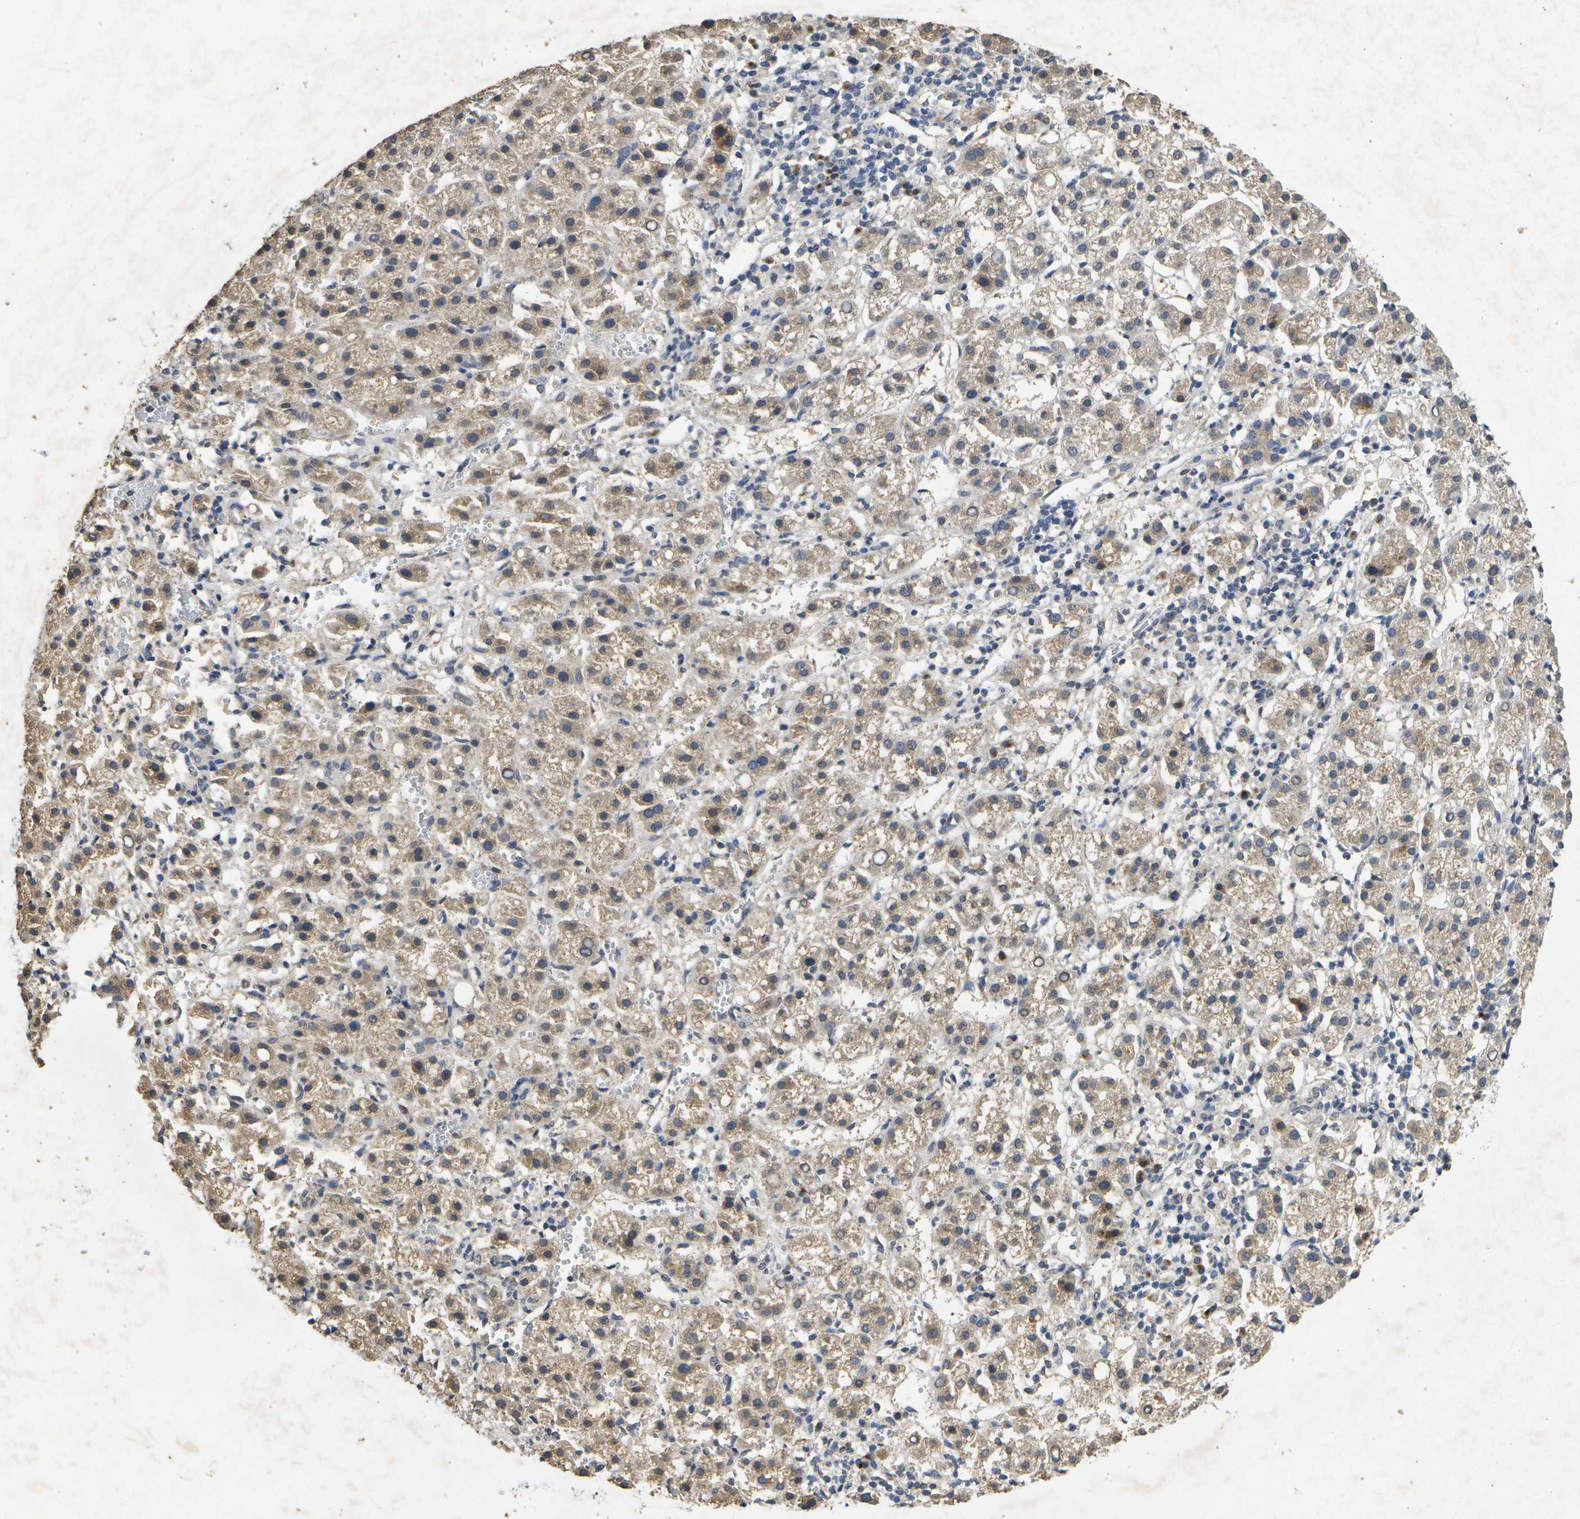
{"staining": {"intensity": "weak", "quantity": "25%-75%", "location": "cytoplasmic/membranous"}, "tissue": "liver cancer", "cell_type": "Tumor cells", "image_type": "cancer", "snomed": [{"axis": "morphology", "description": "Carcinoma, Hepatocellular, NOS"}, {"axis": "topography", "description": "Liver"}], "caption": "The histopathology image shows a brown stain indicating the presence of a protein in the cytoplasmic/membranous of tumor cells in liver hepatocellular carcinoma.", "gene": "KDELR1", "patient": {"sex": "female", "age": 58}}